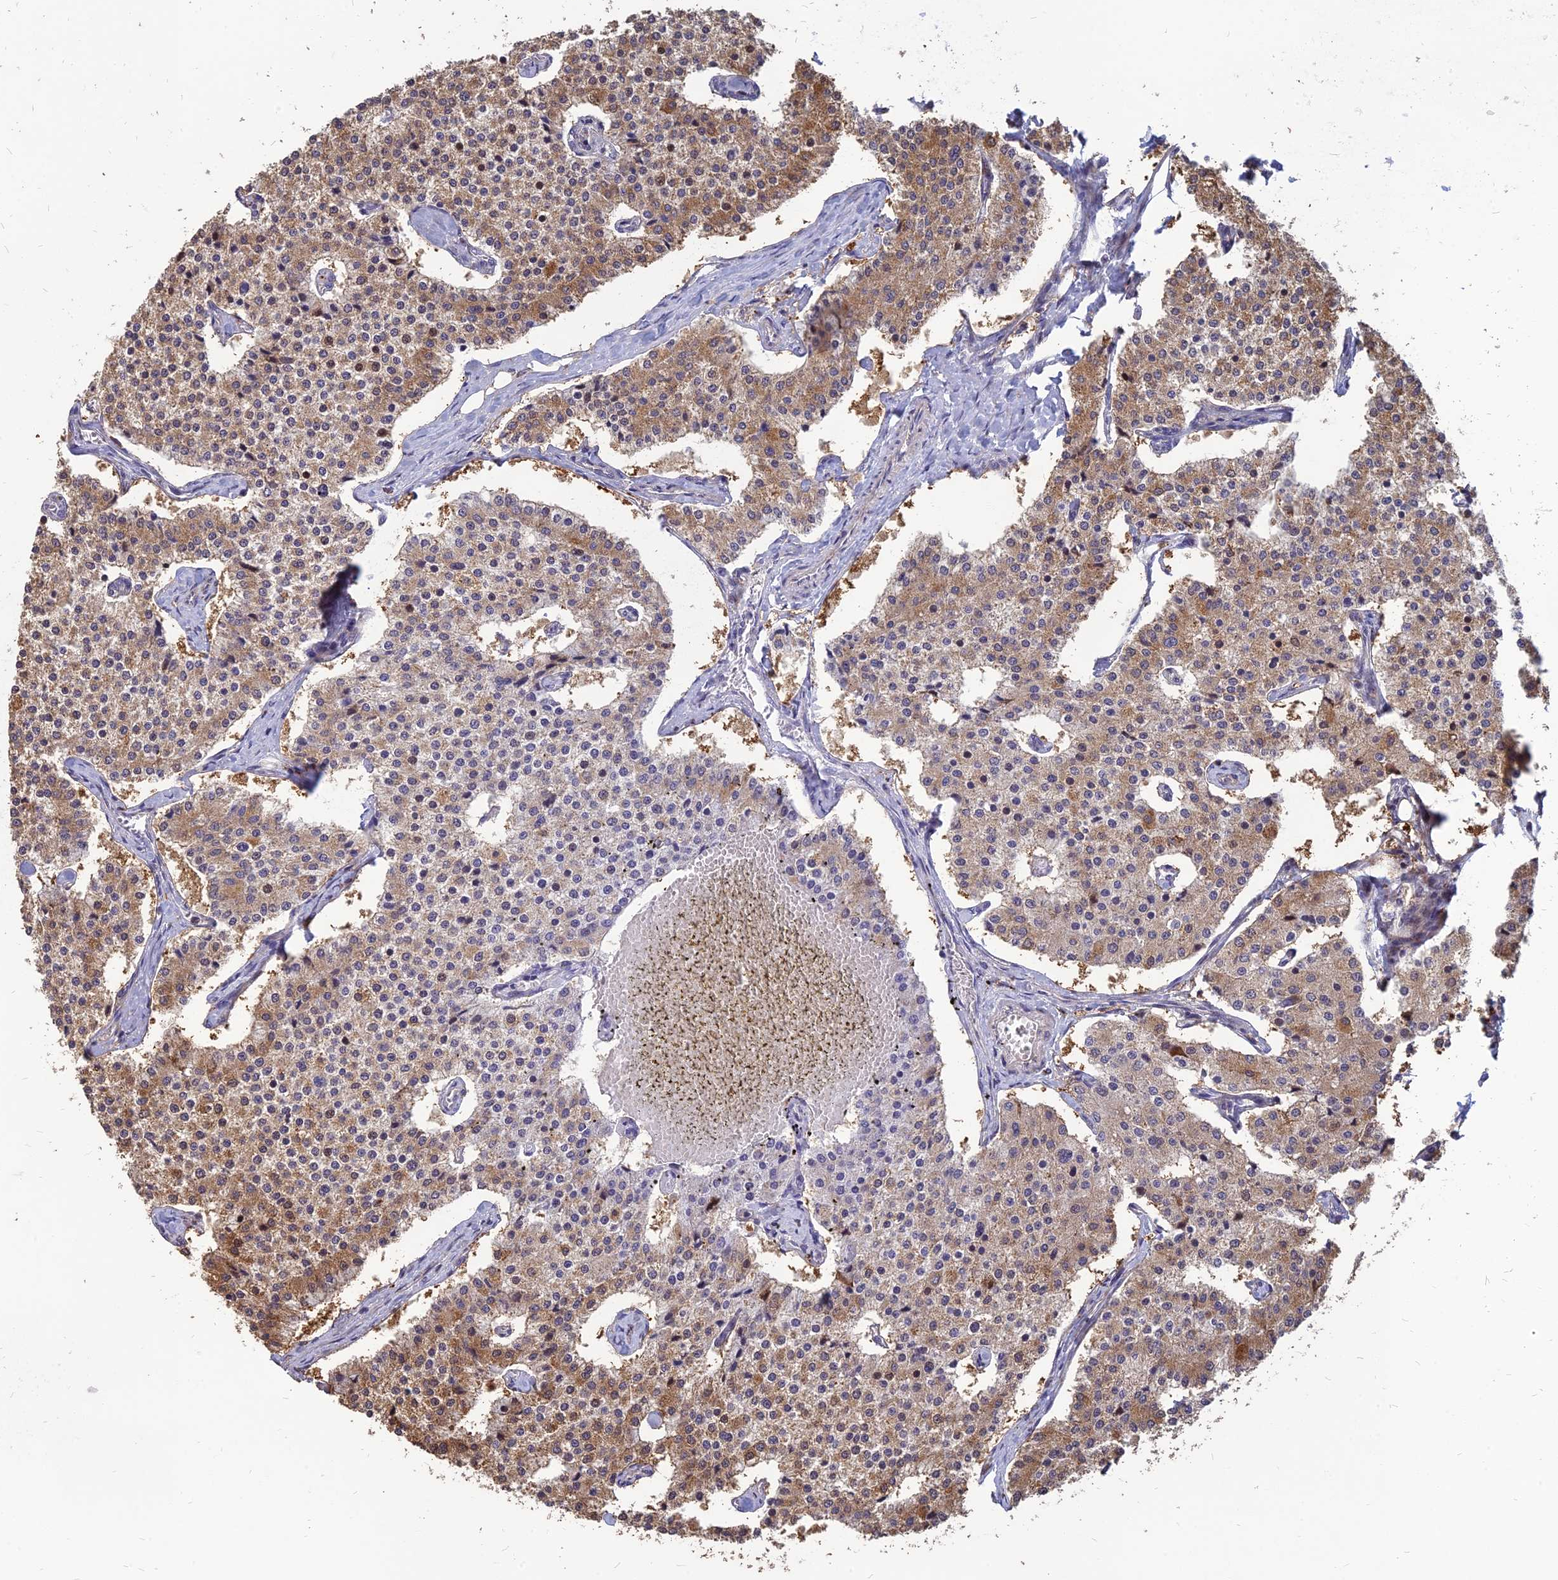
{"staining": {"intensity": "moderate", "quantity": ">75%", "location": "cytoplasmic/membranous"}, "tissue": "carcinoid", "cell_type": "Tumor cells", "image_type": "cancer", "snomed": [{"axis": "morphology", "description": "Carcinoid, malignant, NOS"}, {"axis": "topography", "description": "Colon"}], "caption": "Carcinoid (malignant) tissue displays moderate cytoplasmic/membranous positivity in approximately >75% of tumor cells, visualized by immunohistochemistry.", "gene": "ST3GAL6", "patient": {"sex": "female", "age": 52}}